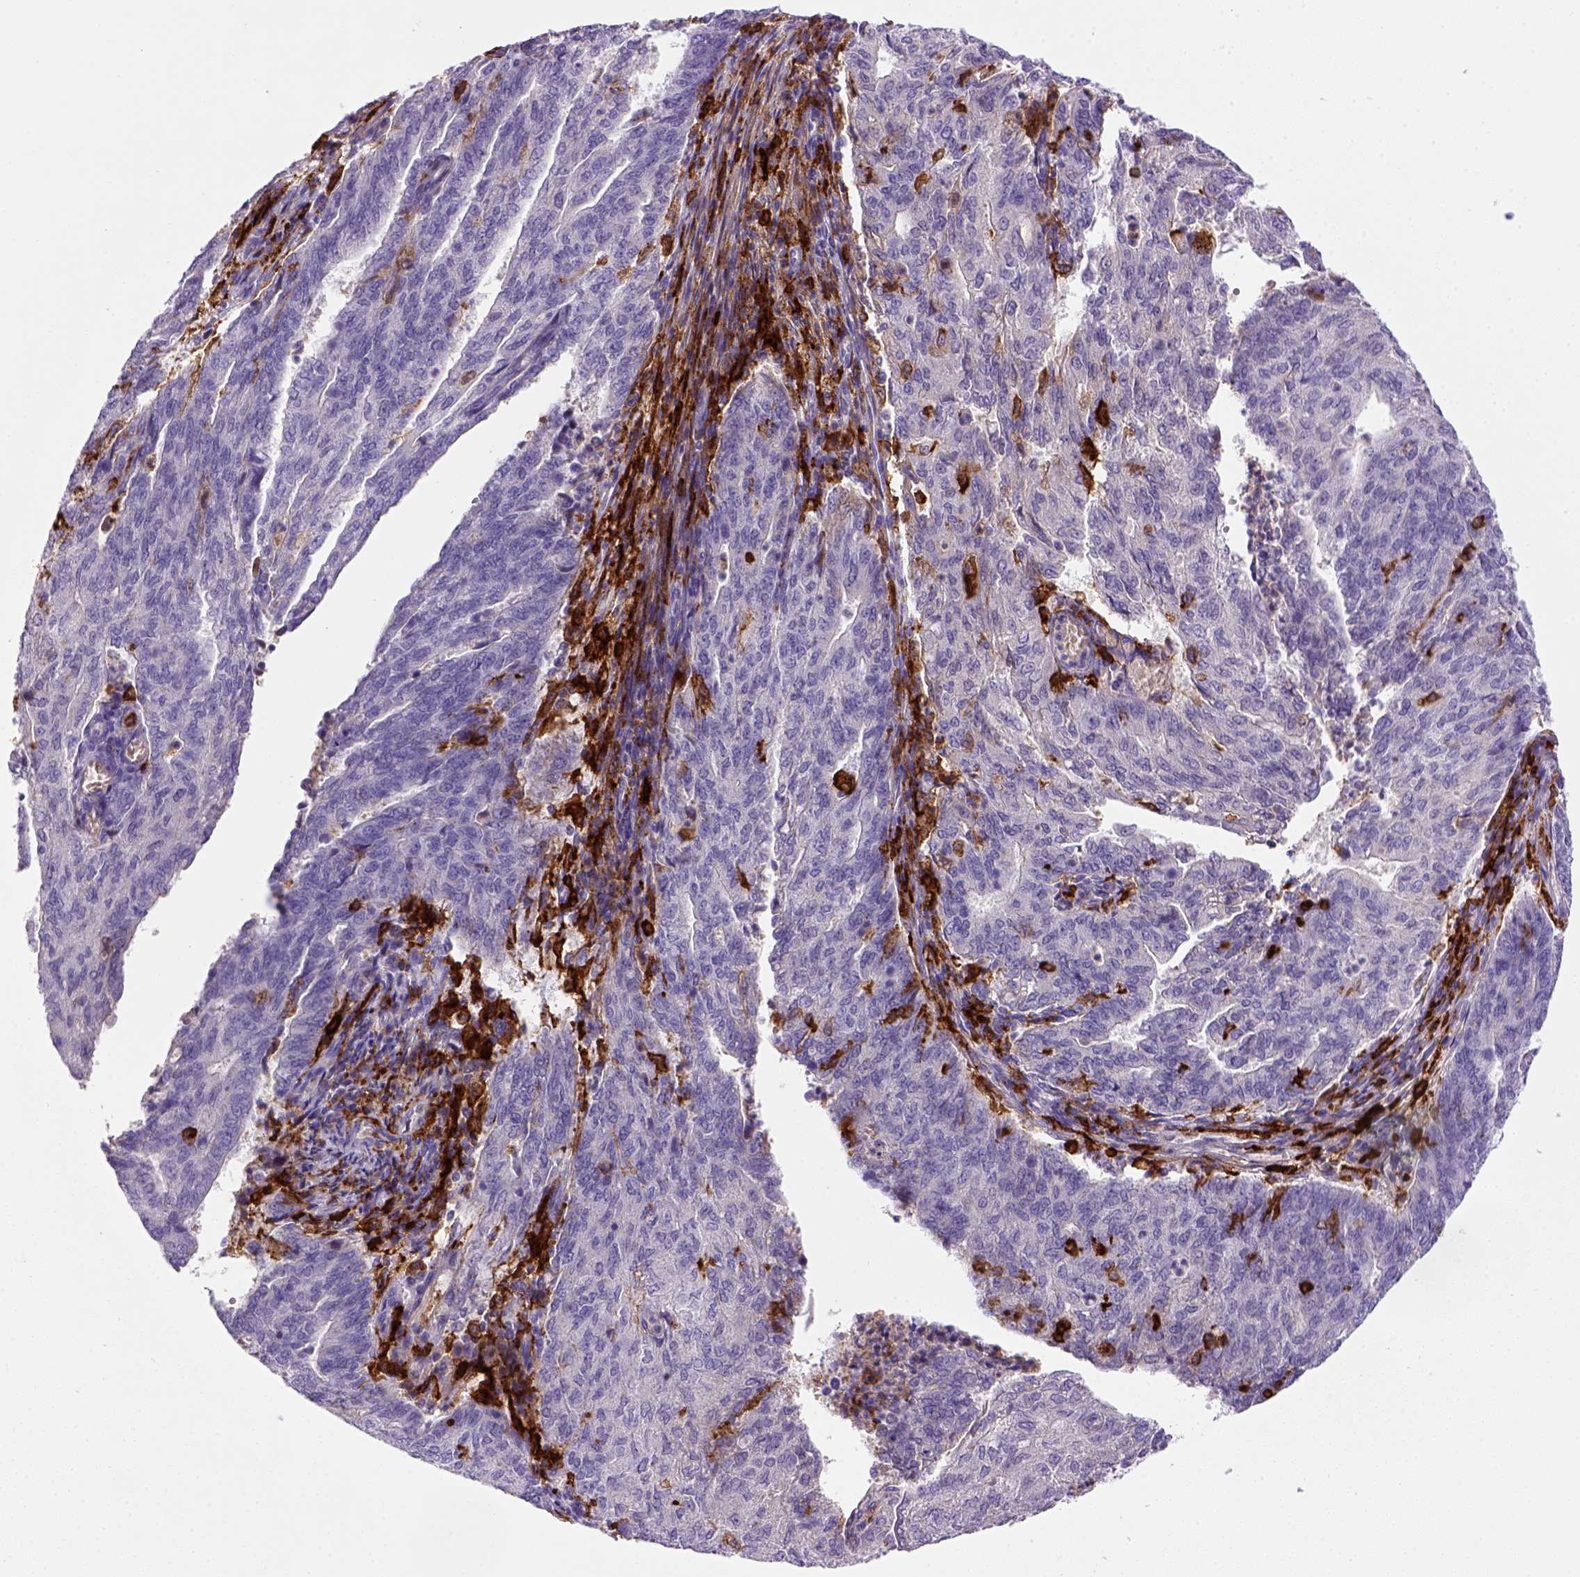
{"staining": {"intensity": "negative", "quantity": "none", "location": "none"}, "tissue": "endometrial cancer", "cell_type": "Tumor cells", "image_type": "cancer", "snomed": [{"axis": "morphology", "description": "Adenocarcinoma, NOS"}, {"axis": "topography", "description": "Endometrium"}], "caption": "An IHC micrograph of endometrial cancer is shown. There is no staining in tumor cells of endometrial cancer.", "gene": "CD14", "patient": {"sex": "female", "age": 82}}